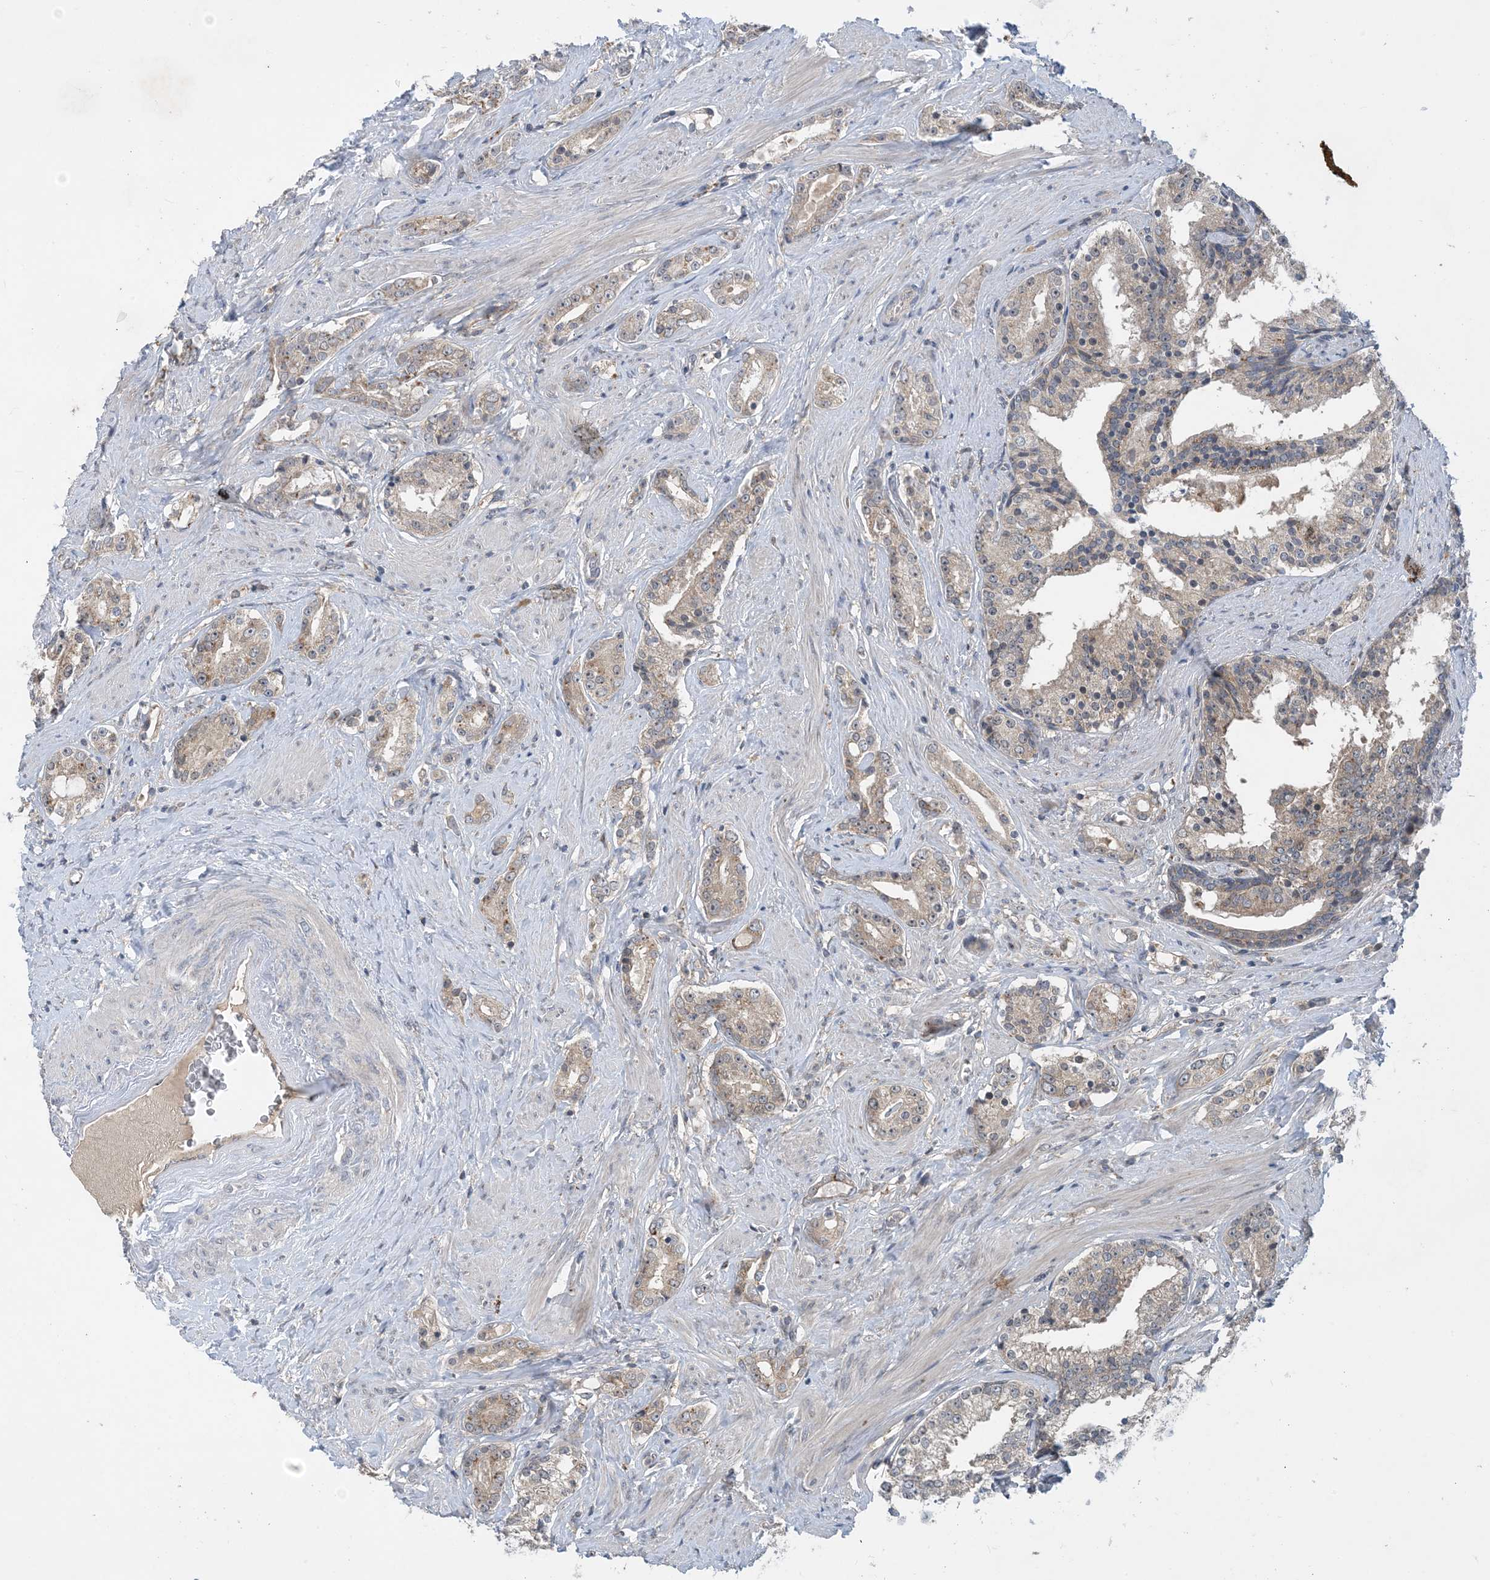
{"staining": {"intensity": "weak", "quantity": "25%-75%", "location": "cytoplasmic/membranous"}, "tissue": "prostate cancer", "cell_type": "Tumor cells", "image_type": "cancer", "snomed": [{"axis": "morphology", "description": "Adenocarcinoma, High grade"}, {"axis": "topography", "description": "Prostate"}], "caption": "High-grade adenocarcinoma (prostate) stained for a protein (brown) demonstrates weak cytoplasmic/membranous positive positivity in approximately 25%-75% of tumor cells.", "gene": "TINAG", "patient": {"sex": "male", "age": 58}}